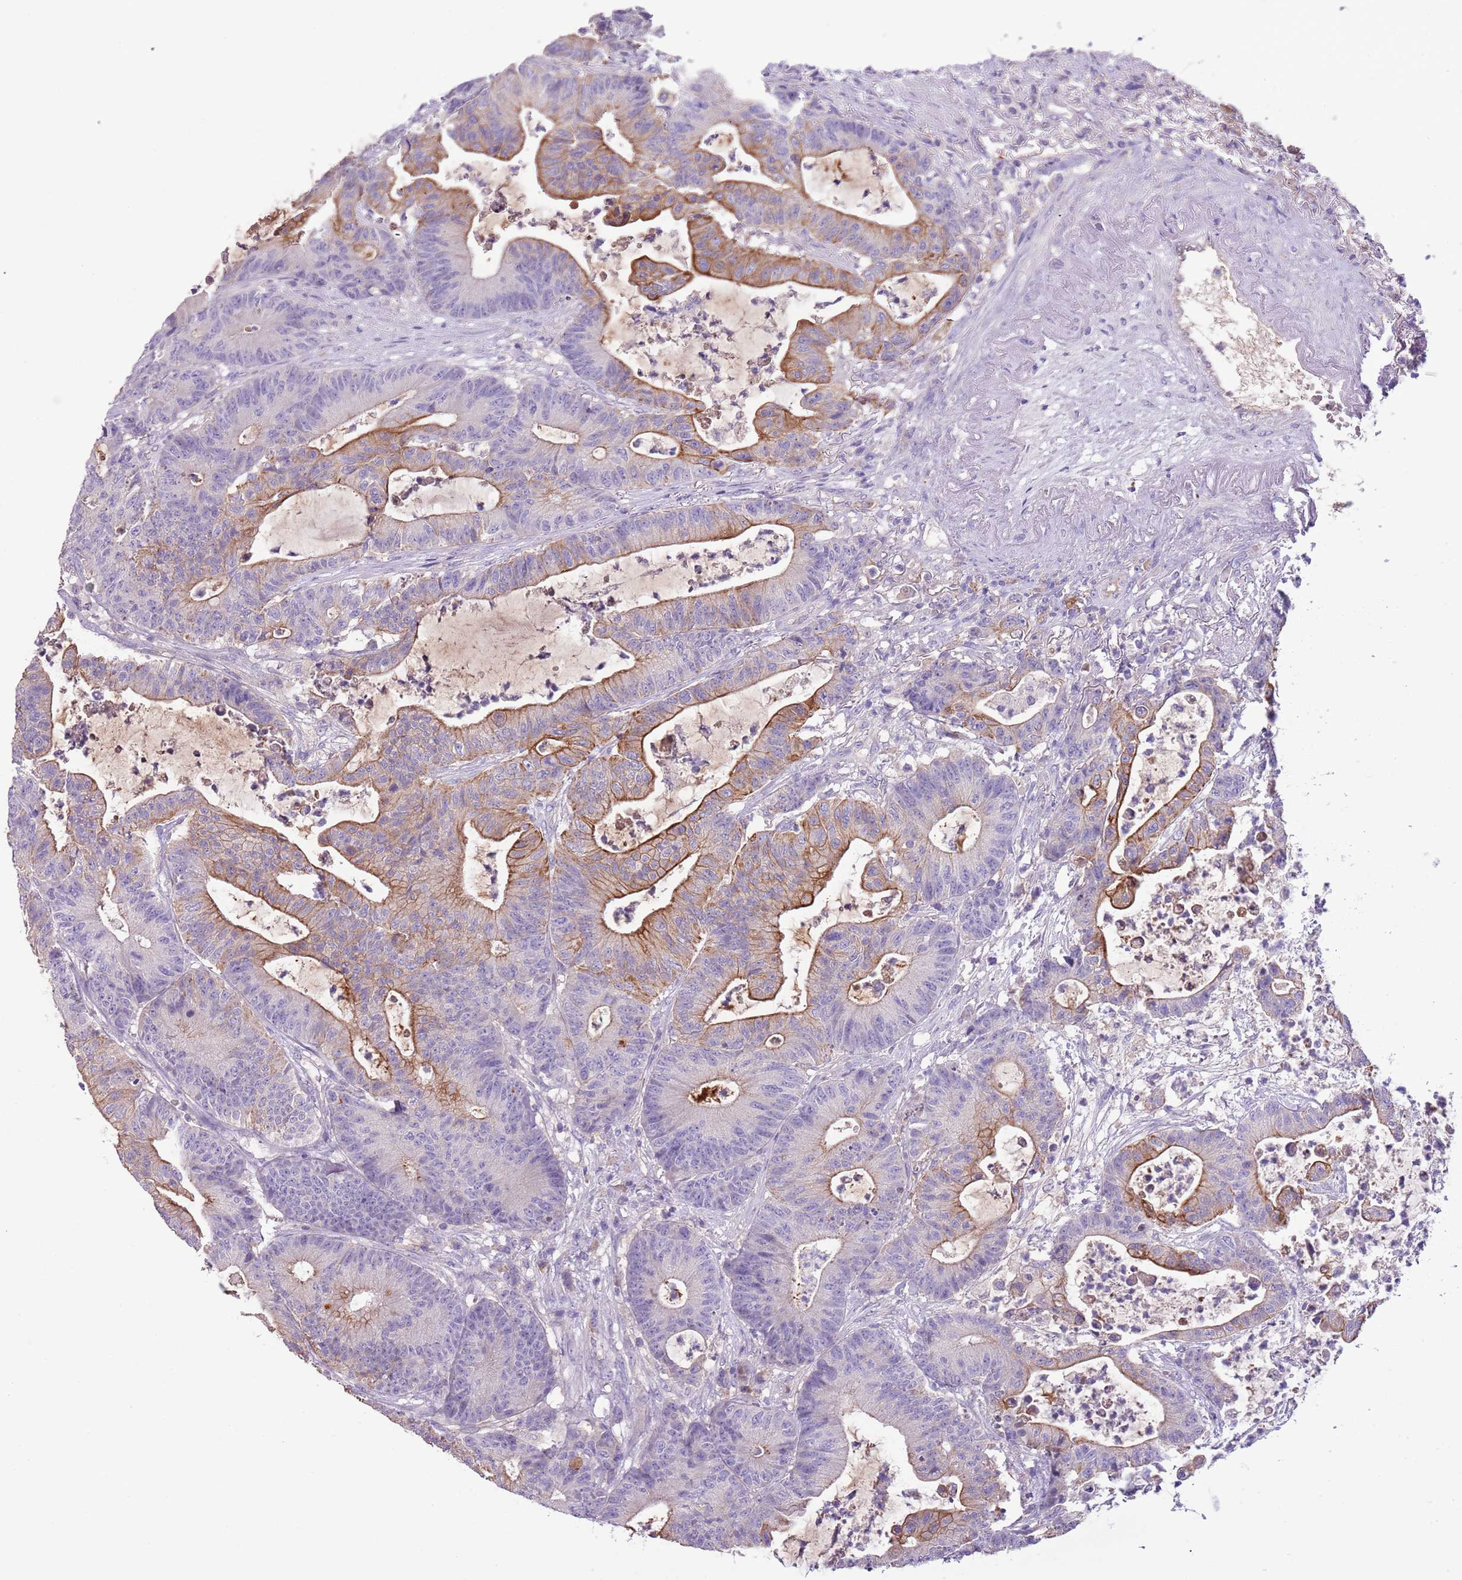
{"staining": {"intensity": "moderate", "quantity": "25%-75%", "location": "cytoplasmic/membranous"}, "tissue": "colorectal cancer", "cell_type": "Tumor cells", "image_type": "cancer", "snomed": [{"axis": "morphology", "description": "Adenocarcinoma, NOS"}, {"axis": "topography", "description": "Colon"}], "caption": "Immunohistochemical staining of human colorectal adenocarcinoma demonstrates medium levels of moderate cytoplasmic/membranous protein staining in about 25%-75% of tumor cells.", "gene": "HES3", "patient": {"sex": "female", "age": 84}}